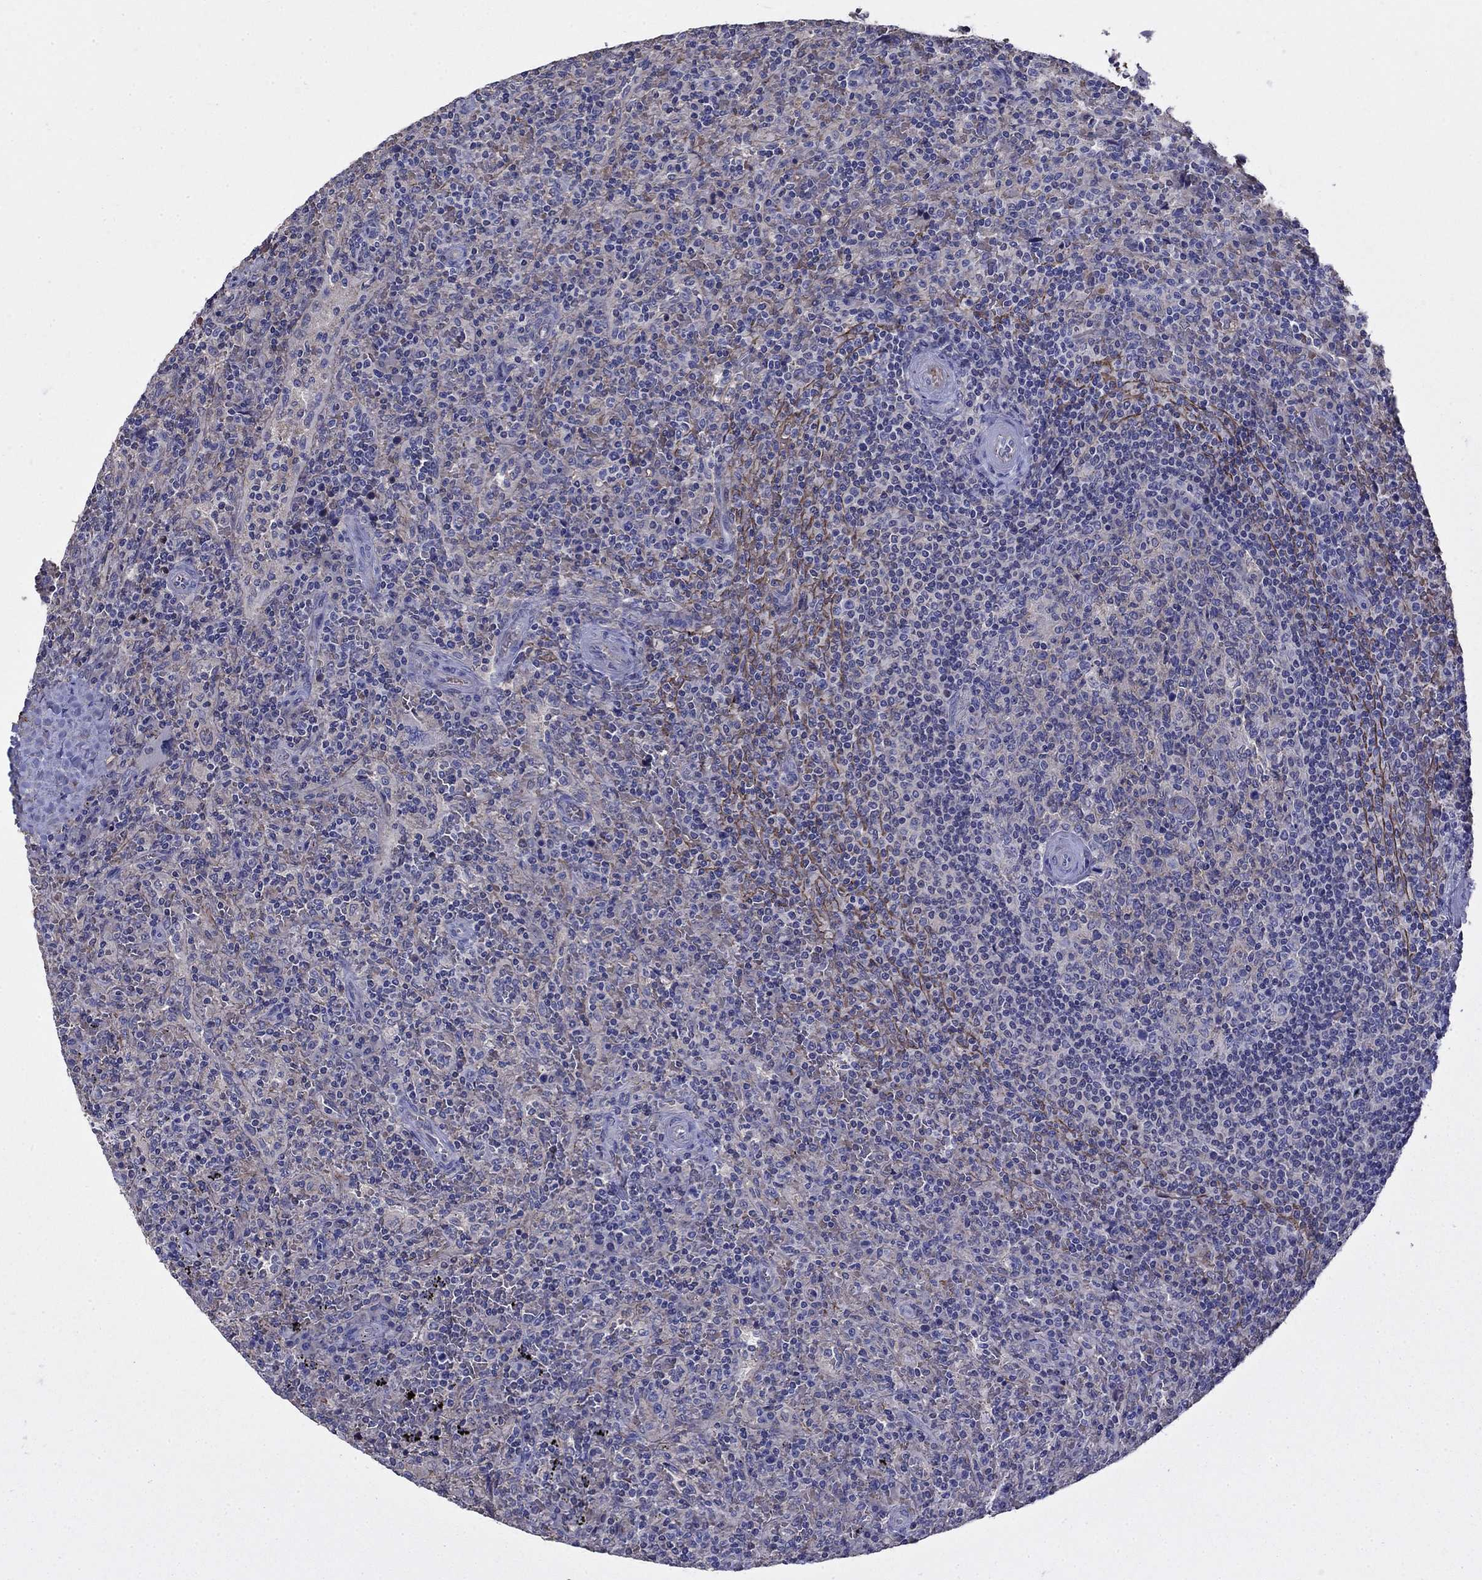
{"staining": {"intensity": "negative", "quantity": "none", "location": "none"}, "tissue": "lymphoma", "cell_type": "Tumor cells", "image_type": "cancer", "snomed": [{"axis": "morphology", "description": "Malignant lymphoma, non-Hodgkin's type, Low grade"}, {"axis": "topography", "description": "Spleen"}], "caption": "This is a micrograph of immunohistochemistry (IHC) staining of low-grade malignant lymphoma, non-Hodgkin's type, which shows no positivity in tumor cells.", "gene": "FLNC", "patient": {"sex": "male", "age": 62}}